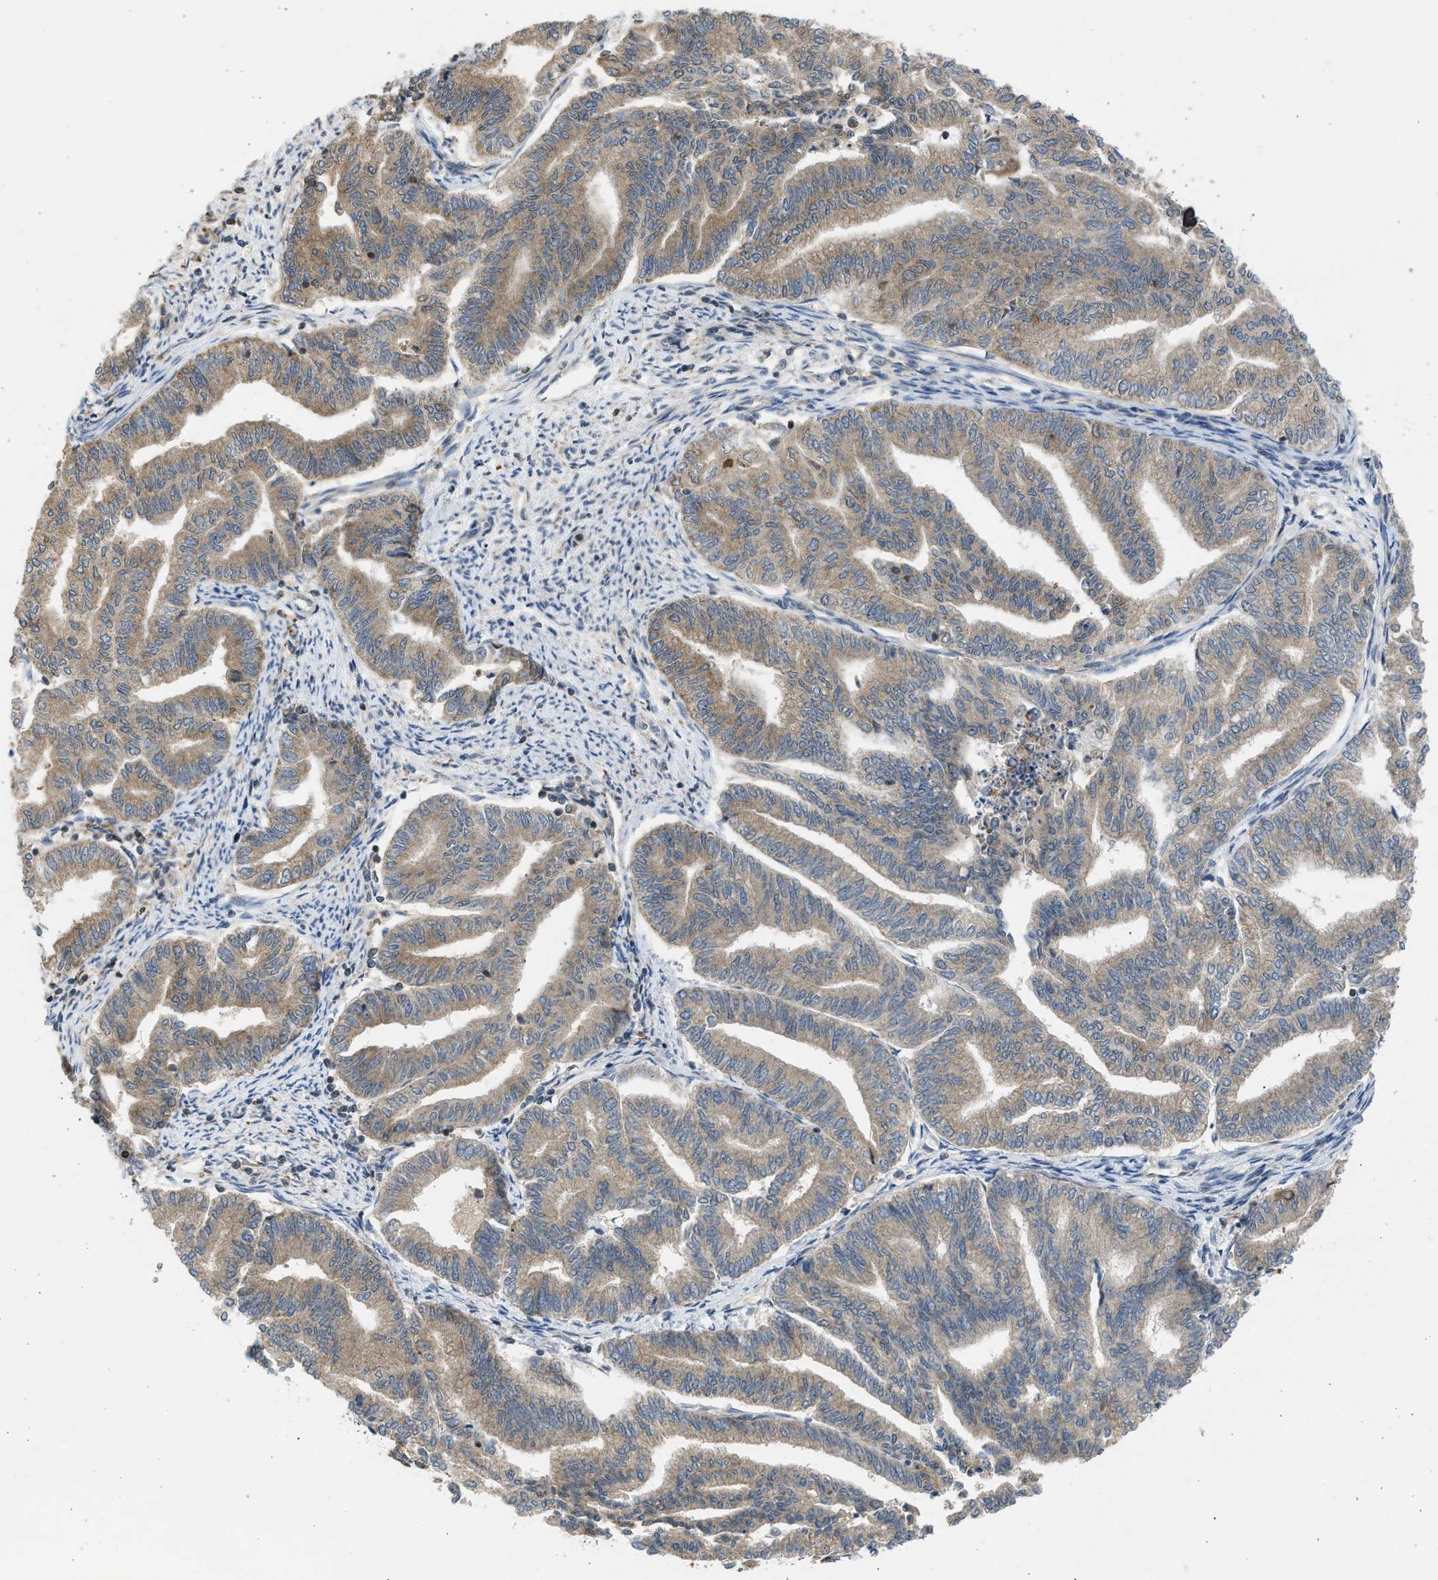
{"staining": {"intensity": "weak", "quantity": ">75%", "location": "cytoplasmic/membranous"}, "tissue": "endometrial cancer", "cell_type": "Tumor cells", "image_type": "cancer", "snomed": [{"axis": "morphology", "description": "Adenocarcinoma, NOS"}, {"axis": "topography", "description": "Endometrium"}], "caption": "Immunohistochemistry (DAB) staining of human adenocarcinoma (endometrial) reveals weak cytoplasmic/membranous protein staining in about >75% of tumor cells.", "gene": "CYP1A1", "patient": {"sex": "female", "age": 79}}